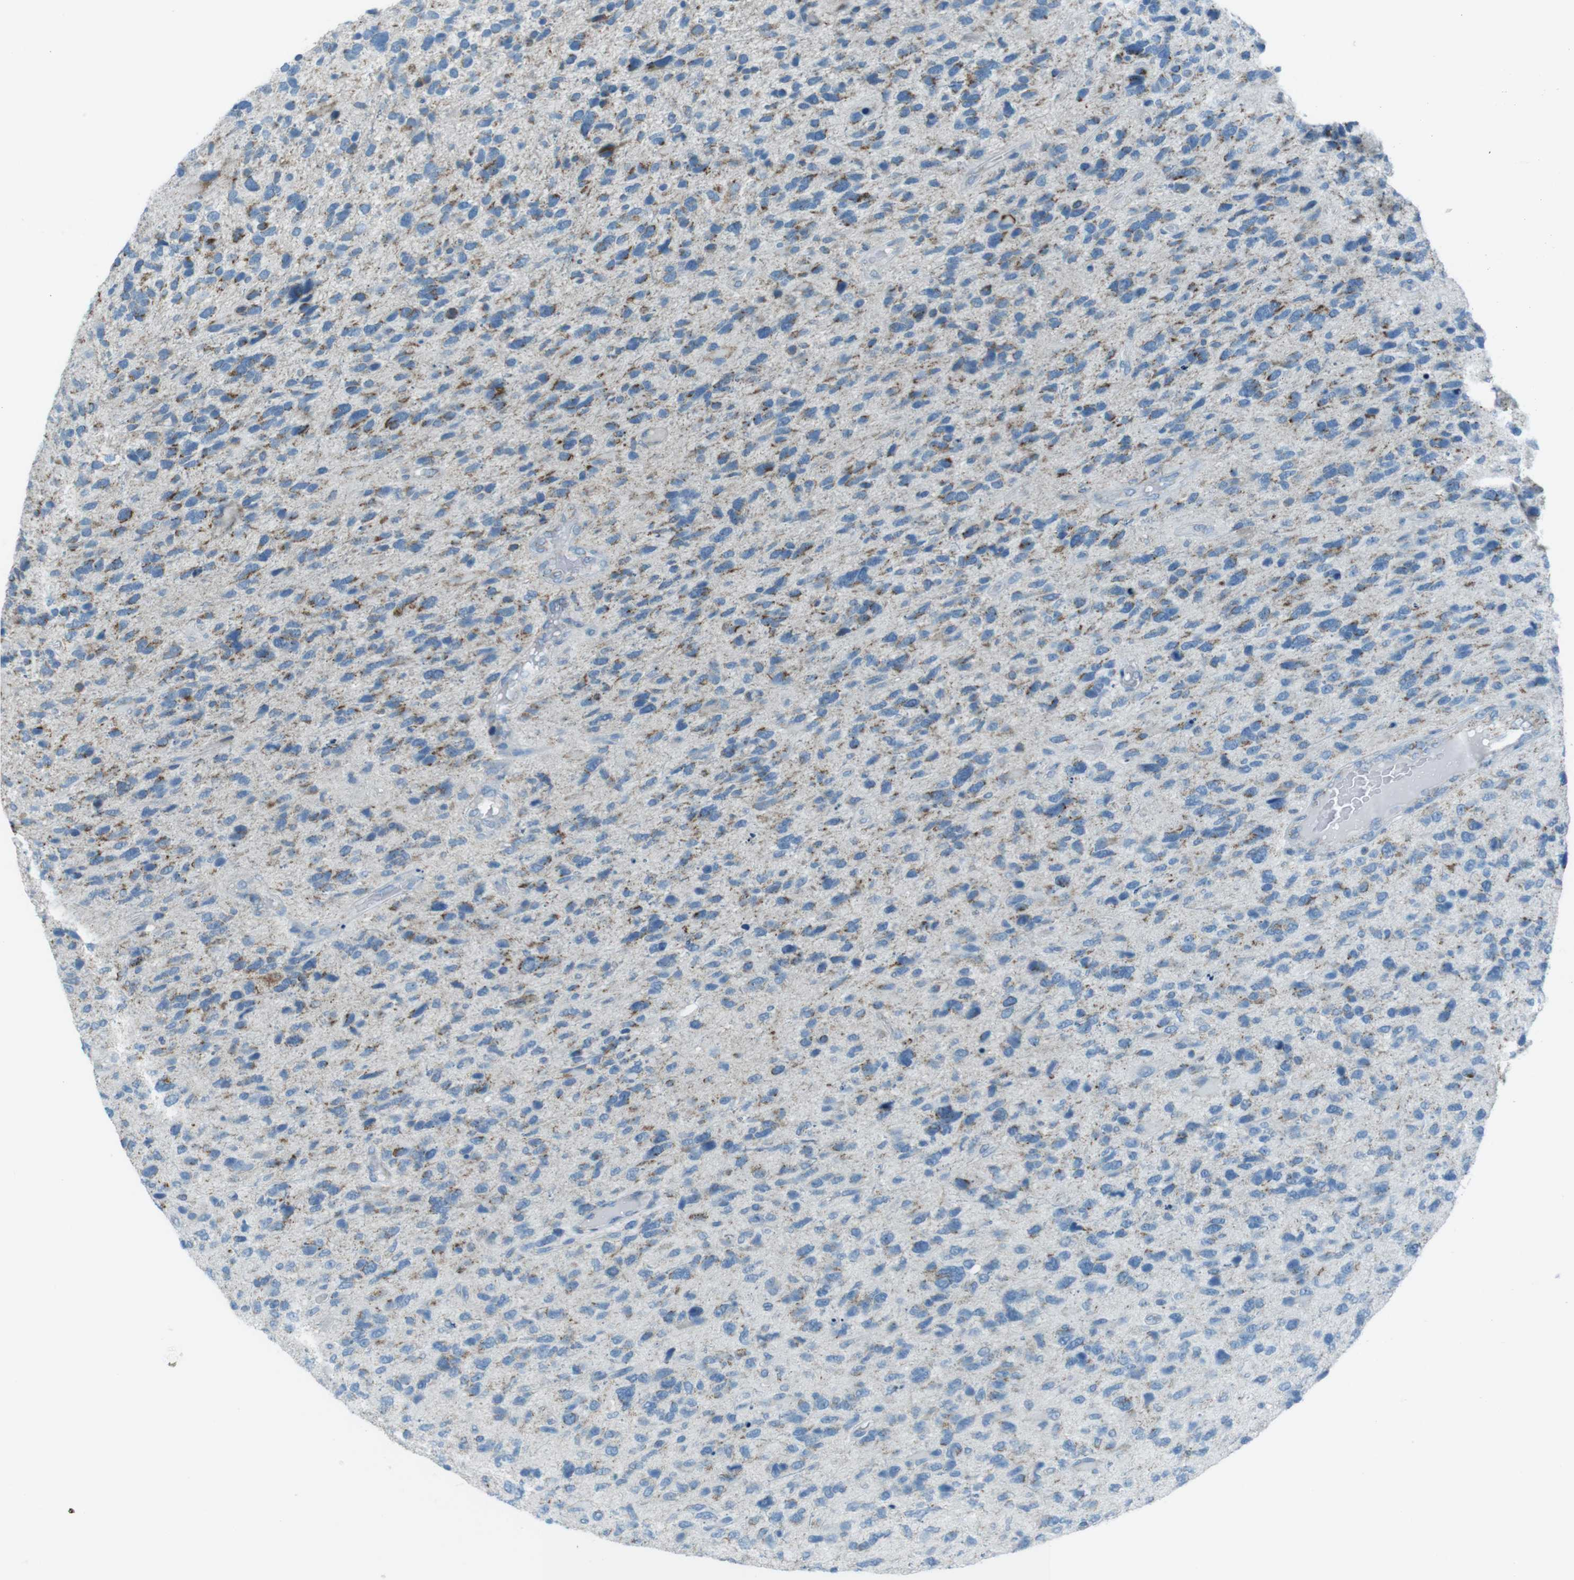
{"staining": {"intensity": "moderate", "quantity": "25%-75%", "location": "cytoplasmic/membranous"}, "tissue": "glioma", "cell_type": "Tumor cells", "image_type": "cancer", "snomed": [{"axis": "morphology", "description": "Glioma, malignant, High grade"}, {"axis": "topography", "description": "Brain"}], "caption": "Malignant glioma (high-grade) stained with DAB (3,3'-diaminobenzidine) immunohistochemistry (IHC) exhibits medium levels of moderate cytoplasmic/membranous expression in approximately 25%-75% of tumor cells. The protein of interest is shown in brown color, while the nuclei are stained blue.", "gene": "DNAJA3", "patient": {"sex": "female", "age": 58}}